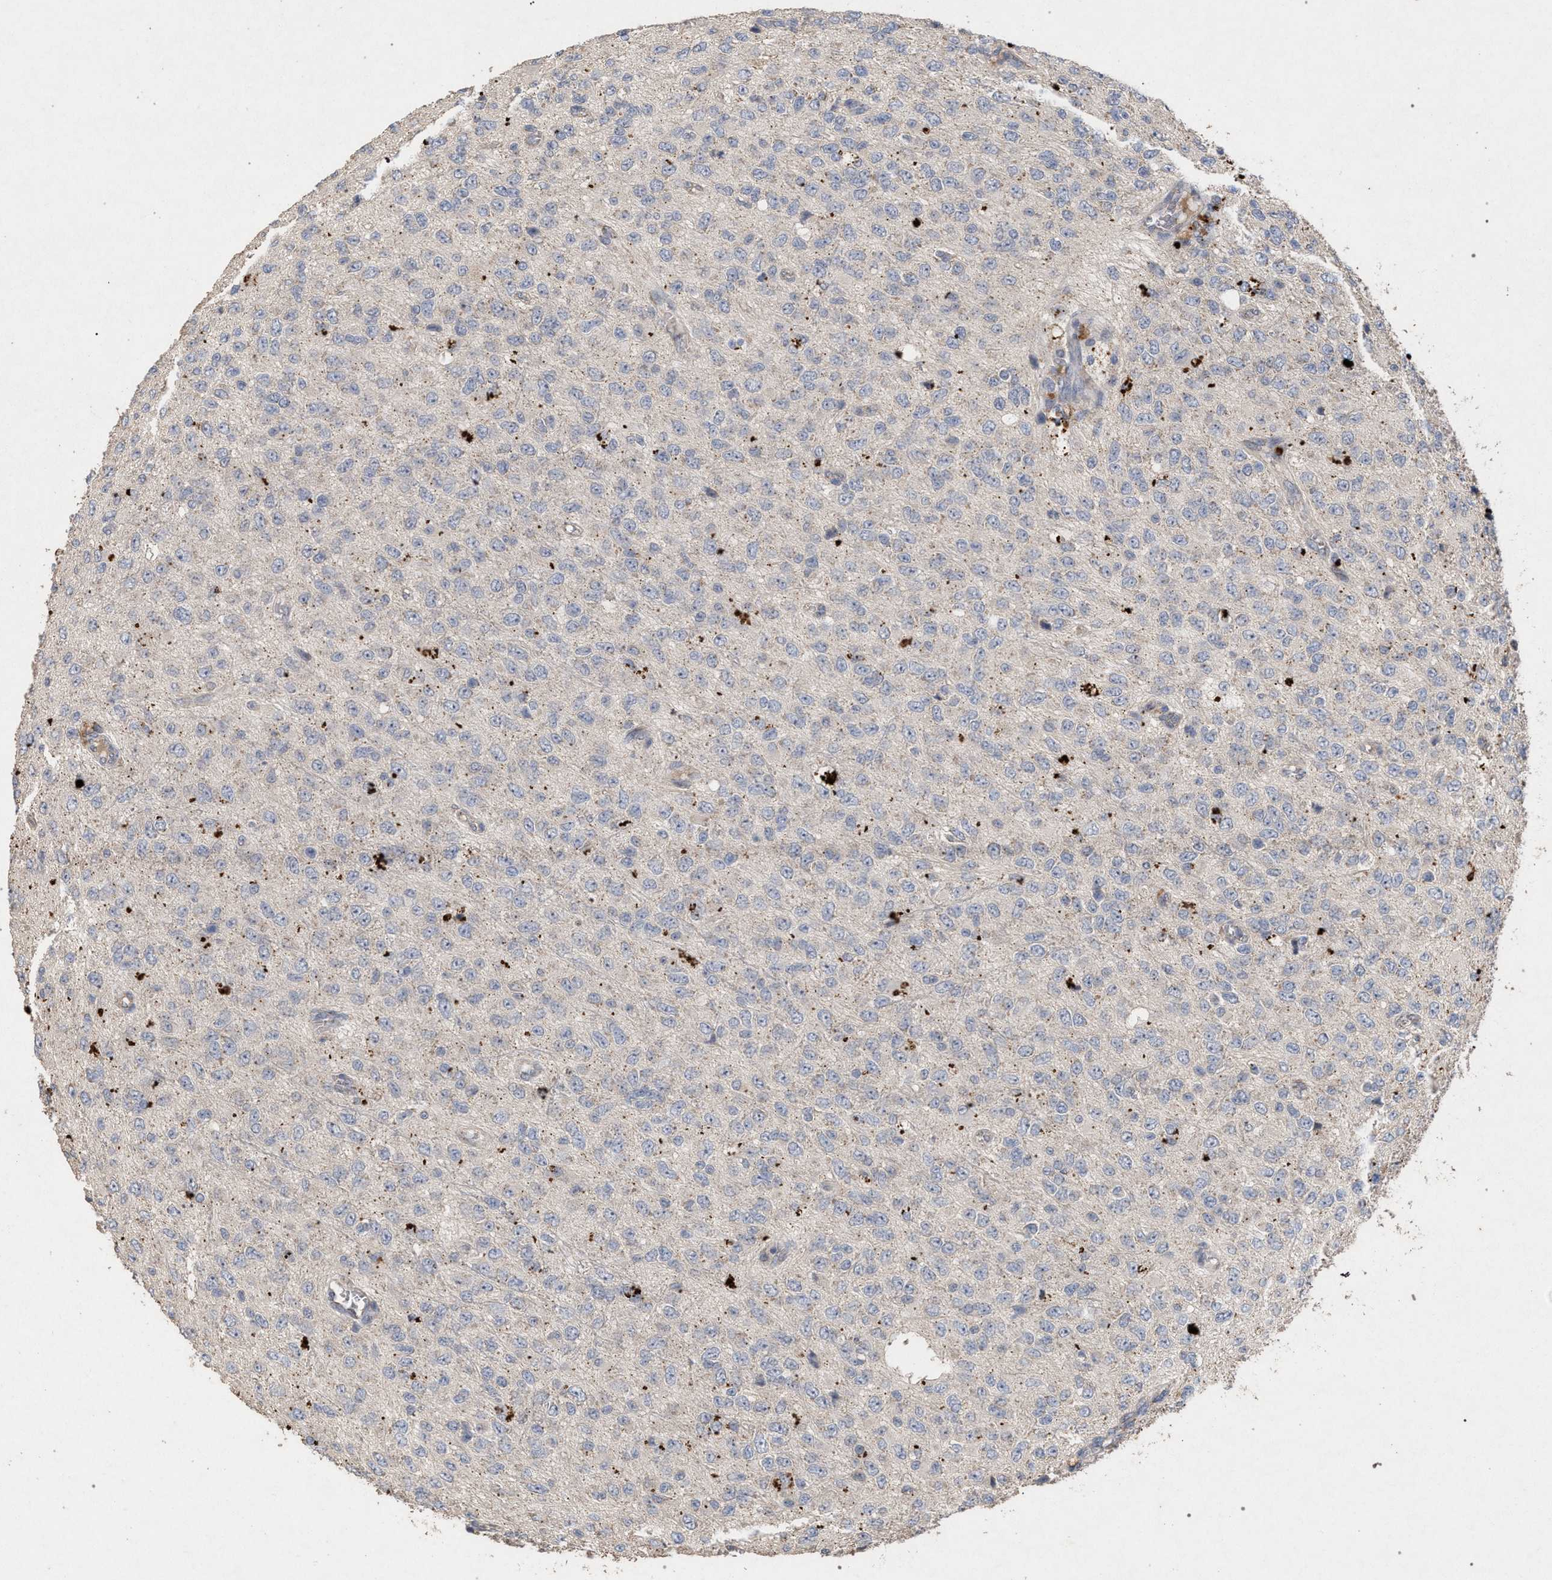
{"staining": {"intensity": "negative", "quantity": "none", "location": "none"}, "tissue": "glioma", "cell_type": "Tumor cells", "image_type": "cancer", "snomed": [{"axis": "morphology", "description": "Glioma, malignant, High grade"}, {"axis": "topography", "description": "pancreas cauda"}], "caption": "High power microscopy photomicrograph of an IHC histopathology image of glioma, revealing no significant expression in tumor cells. (IHC, brightfield microscopy, high magnification).", "gene": "PKD2L1", "patient": {"sex": "male", "age": 60}}